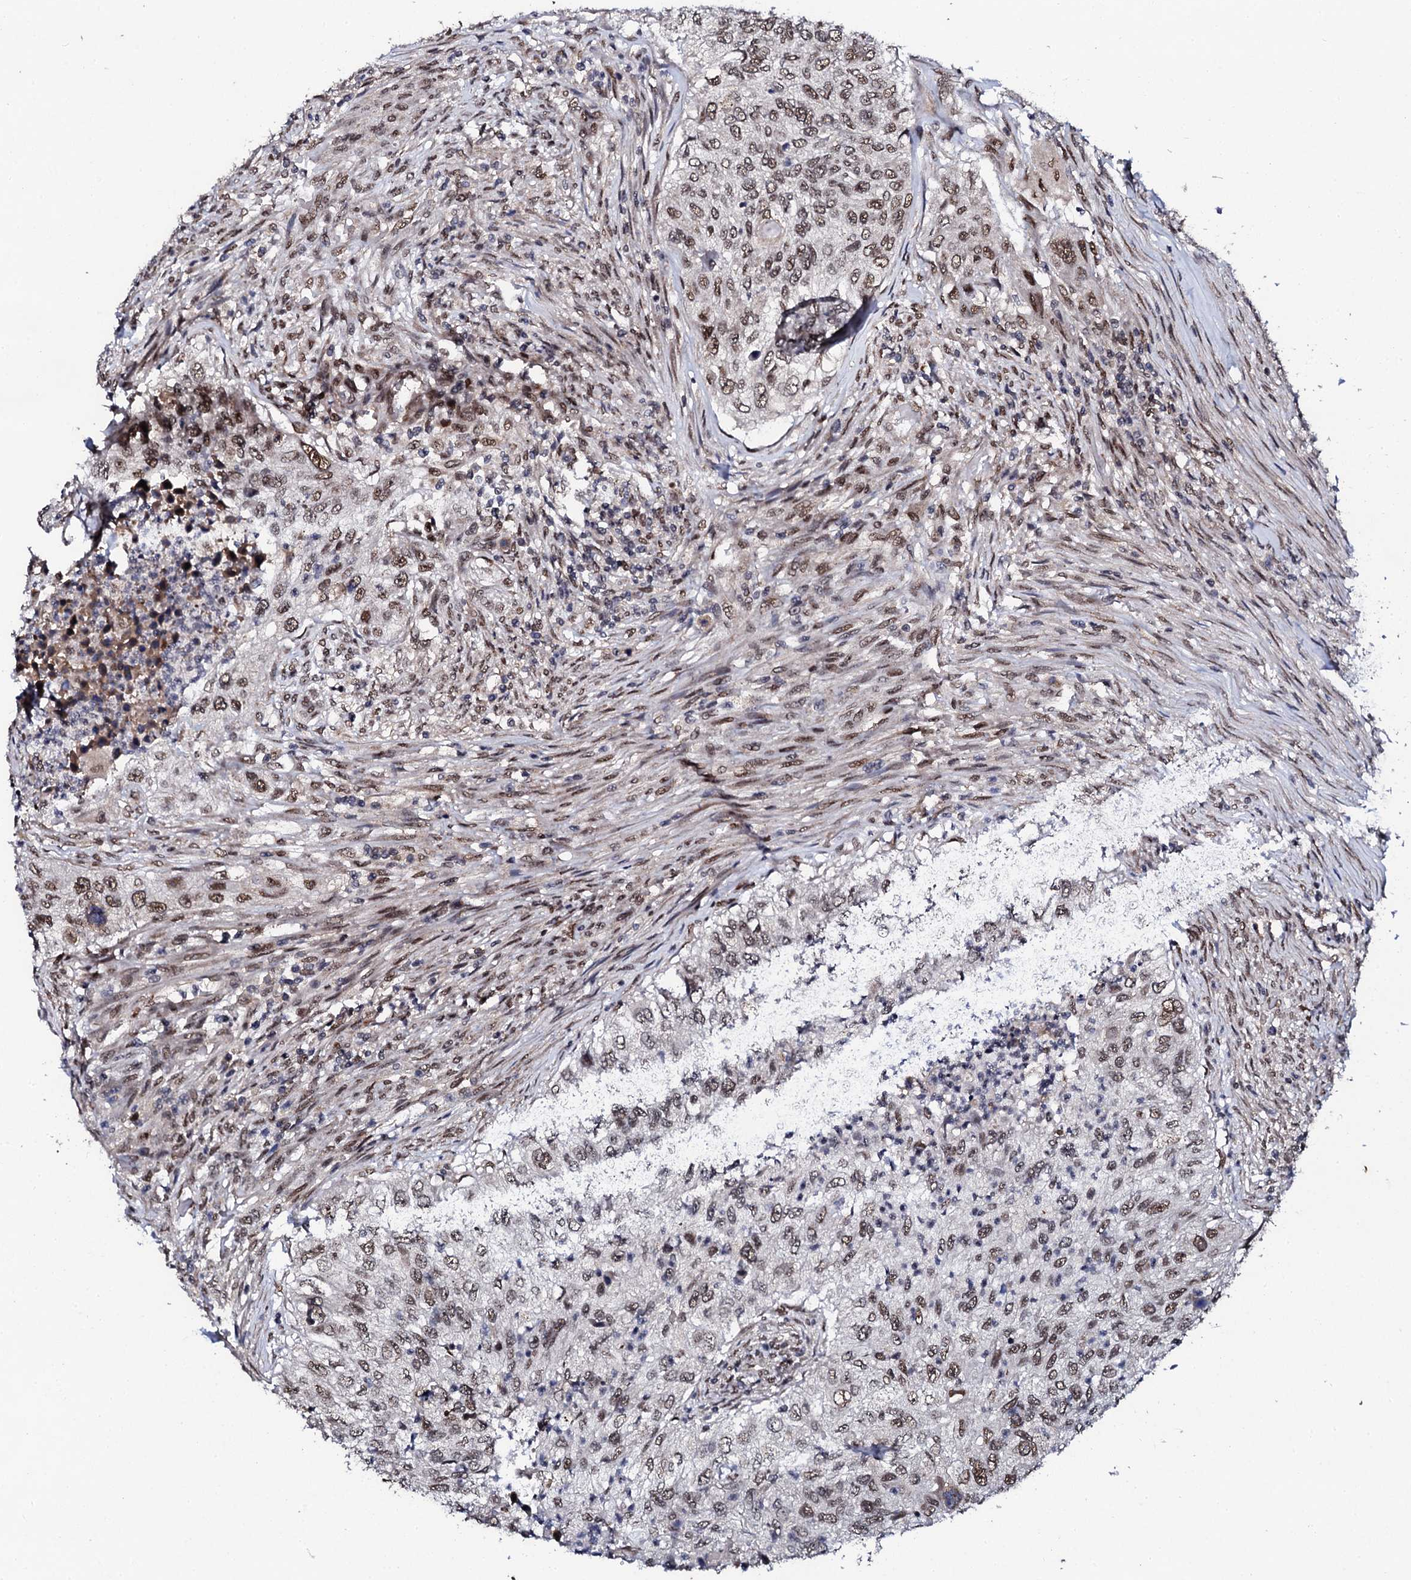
{"staining": {"intensity": "moderate", "quantity": ">75%", "location": "nuclear"}, "tissue": "urothelial cancer", "cell_type": "Tumor cells", "image_type": "cancer", "snomed": [{"axis": "morphology", "description": "Urothelial carcinoma, High grade"}, {"axis": "topography", "description": "Urinary bladder"}], "caption": "This histopathology image reveals immunohistochemistry (IHC) staining of human urothelial cancer, with medium moderate nuclear staining in about >75% of tumor cells.", "gene": "CSTF3", "patient": {"sex": "female", "age": 60}}